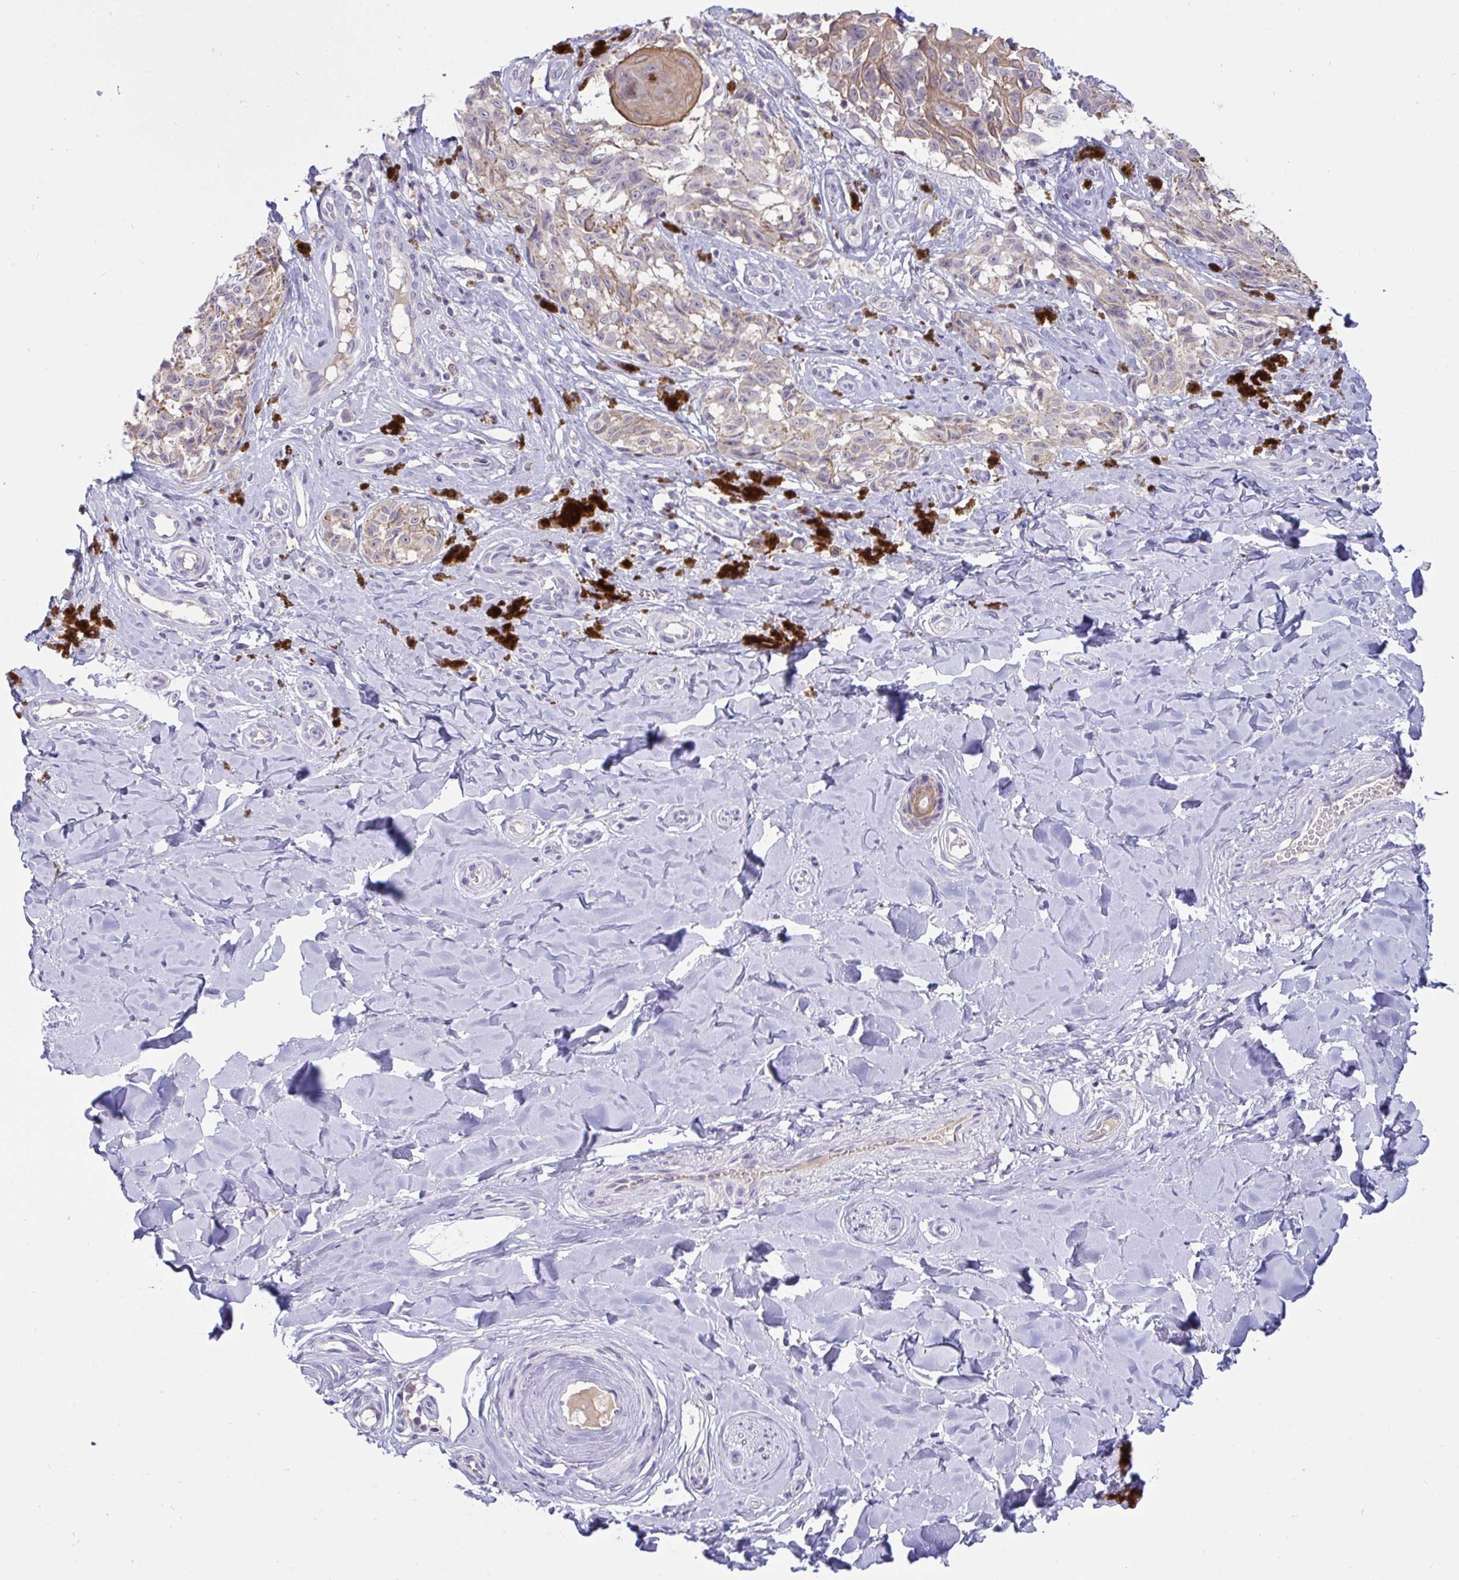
{"staining": {"intensity": "weak", "quantity": "<25%", "location": "cytoplasmic/membranous"}, "tissue": "melanoma", "cell_type": "Tumor cells", "image_type": "cancer", "snomed": [{"axis": "morphology", "description": "Malignant melanoma, NOS"}, {"axis": "topography", "description": "Skin"}], "caption": "This is an immunohistochemistry image of human malignant melanoma. There is no positivity in tumor cells.", "gene": "TMEM41A", "patient": {"sex": "female", "age": 65}}